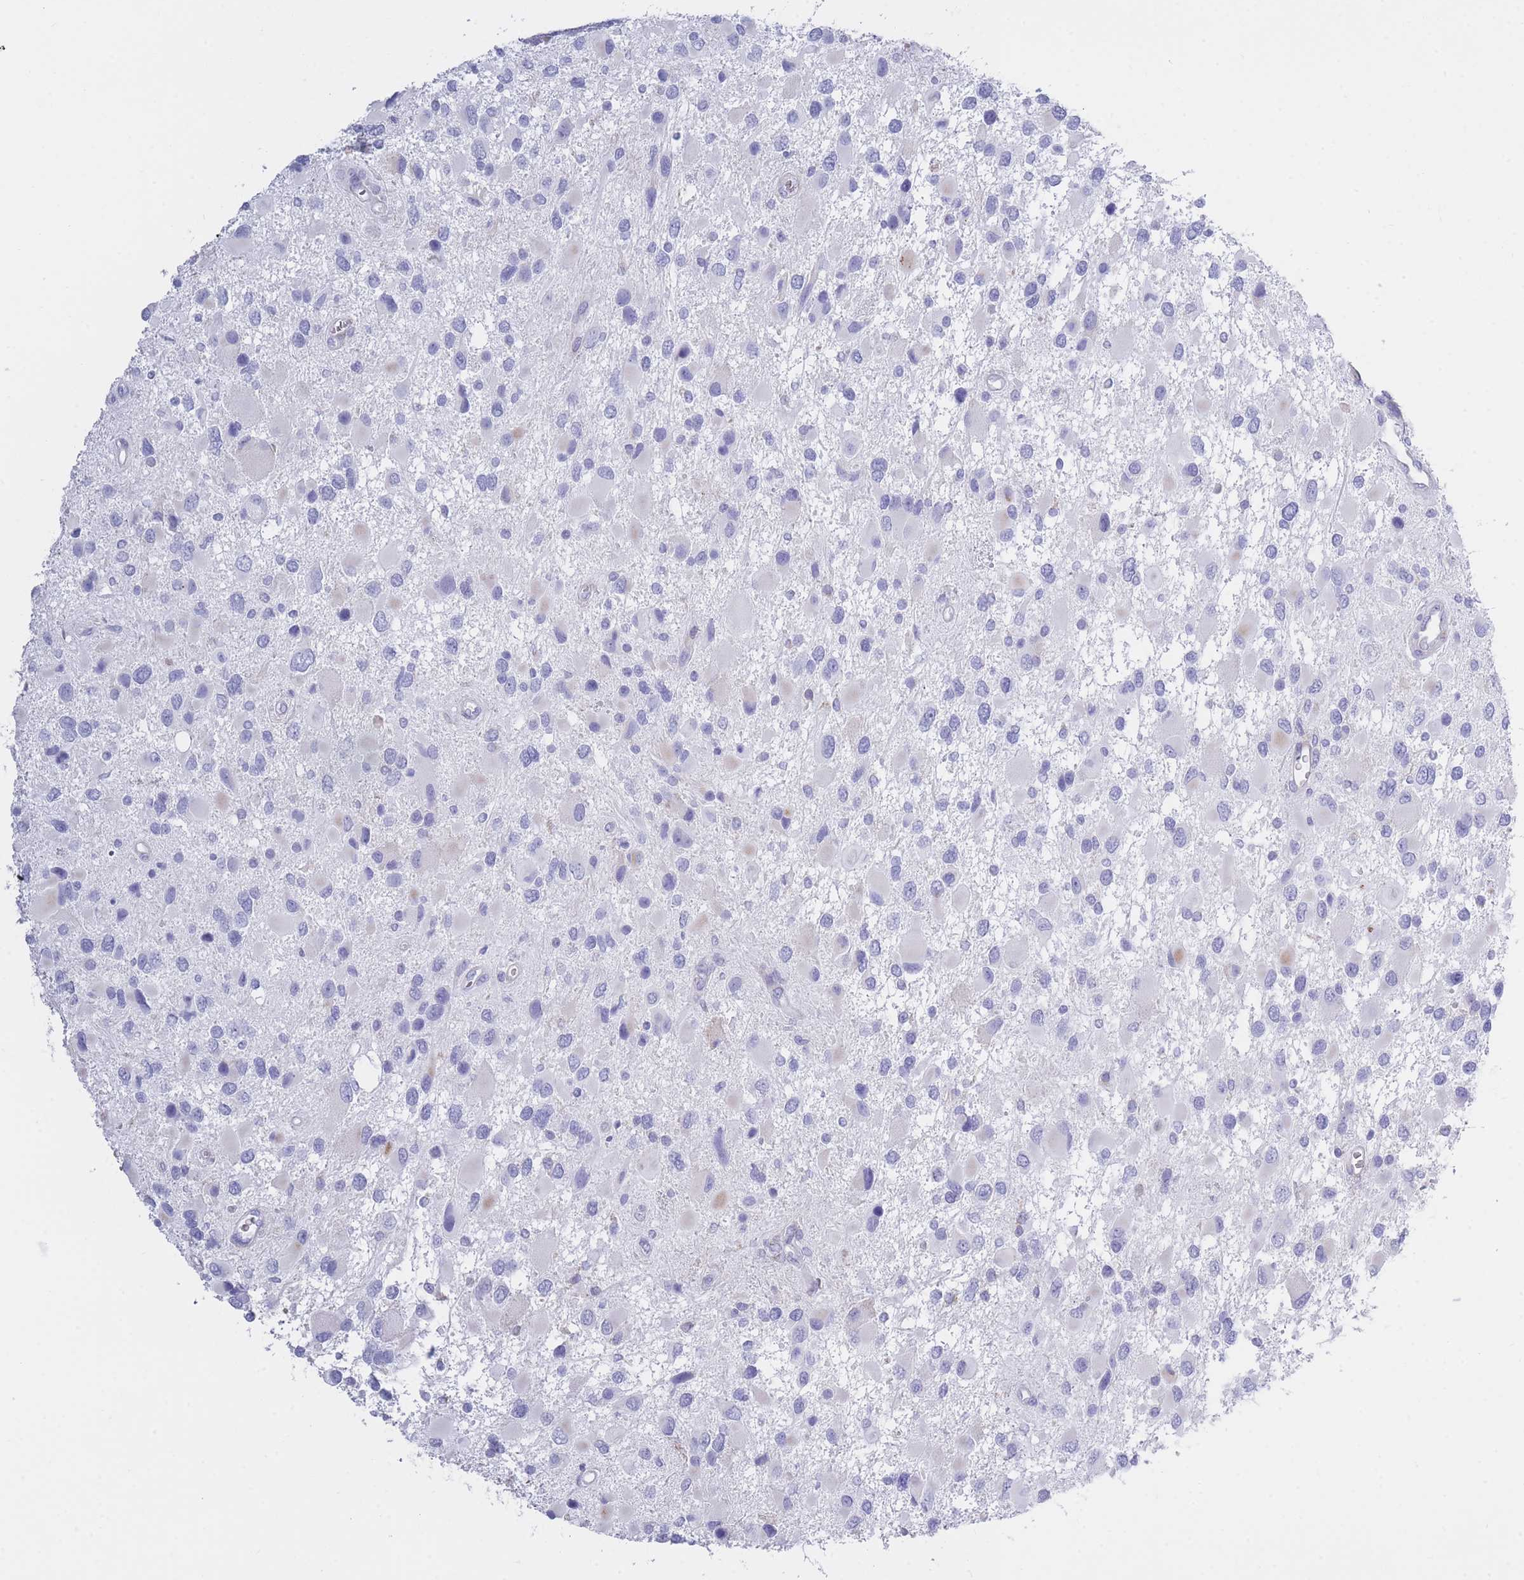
{"staining": {"intensity": "negative", "quantity": "none", "location": "none"}, "tissue": "glioma", "cell_type": "Tumor cells", "image_type": "cancer", "snomed": [{"axis": "morphology", "description": "Glioma, malignant, High grade"}, {"axis": "topography", "description": "Brain"}], "caption": "IHC photomicrograph of glioma stained for a protein (brown), which shows no expression in tumor cells.", "gene": "XKR8", "patient": {"sex": "male", "age": 53}}